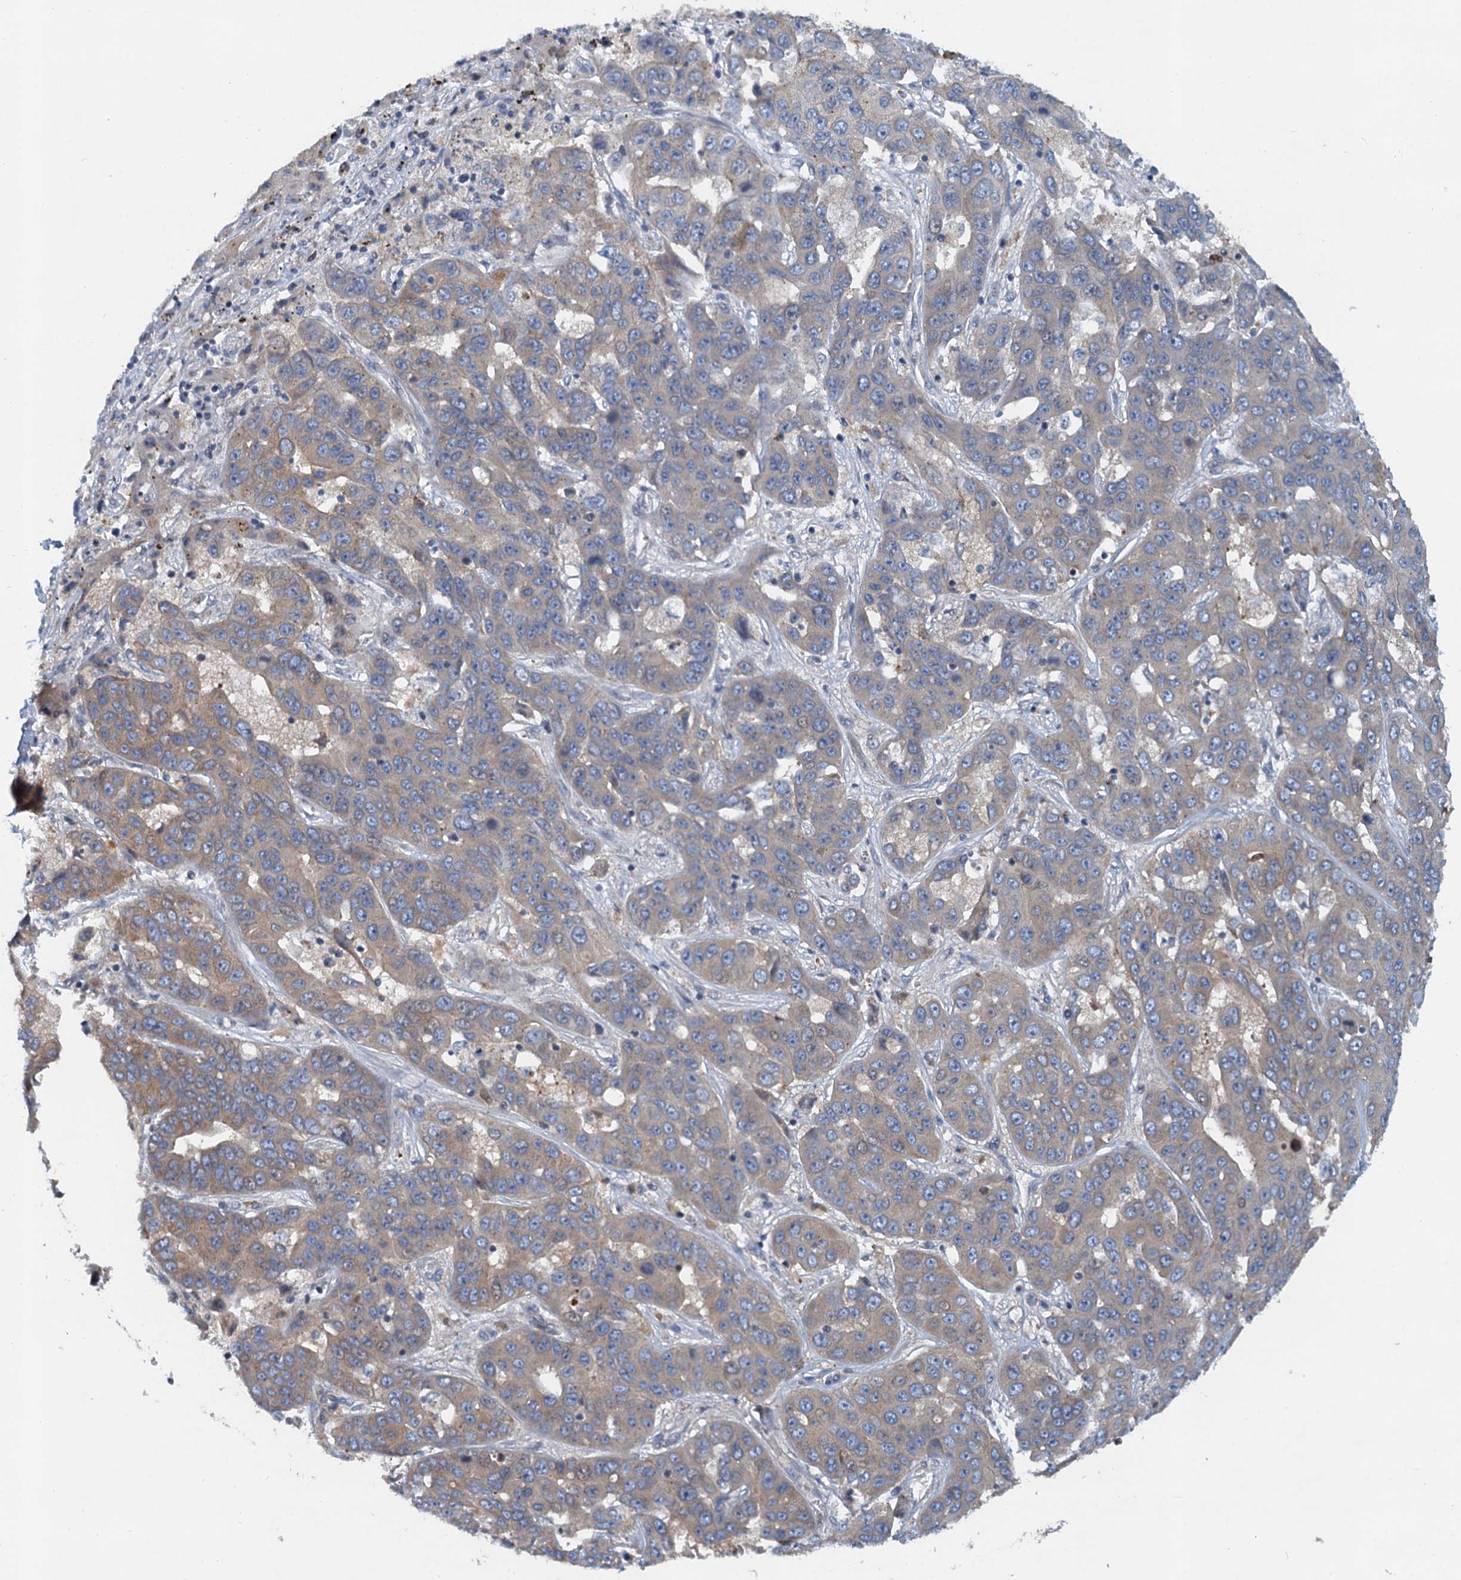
{"staining": {"intensity": "weak", "quantity": "25%-75%", "location": "cytoplasmic/membranous"}, "tissue": "liver cancer", "cell_type": "Tumor cells", "image_type": "cancer", "snomed": [{"axis": "morphology", "description": "Cholangiocarcinoma"}, {"axis": "topography", "description": "Liver"}], "caption": "Immunohistochemical staining of human liver cholangiocarcinoma reveals weak cytoplasmic/membranous protein staining in approximately 25%-75% of tumor cells.", "gene": "NBEA", "patient": {"sex": "female", "age": 52}}